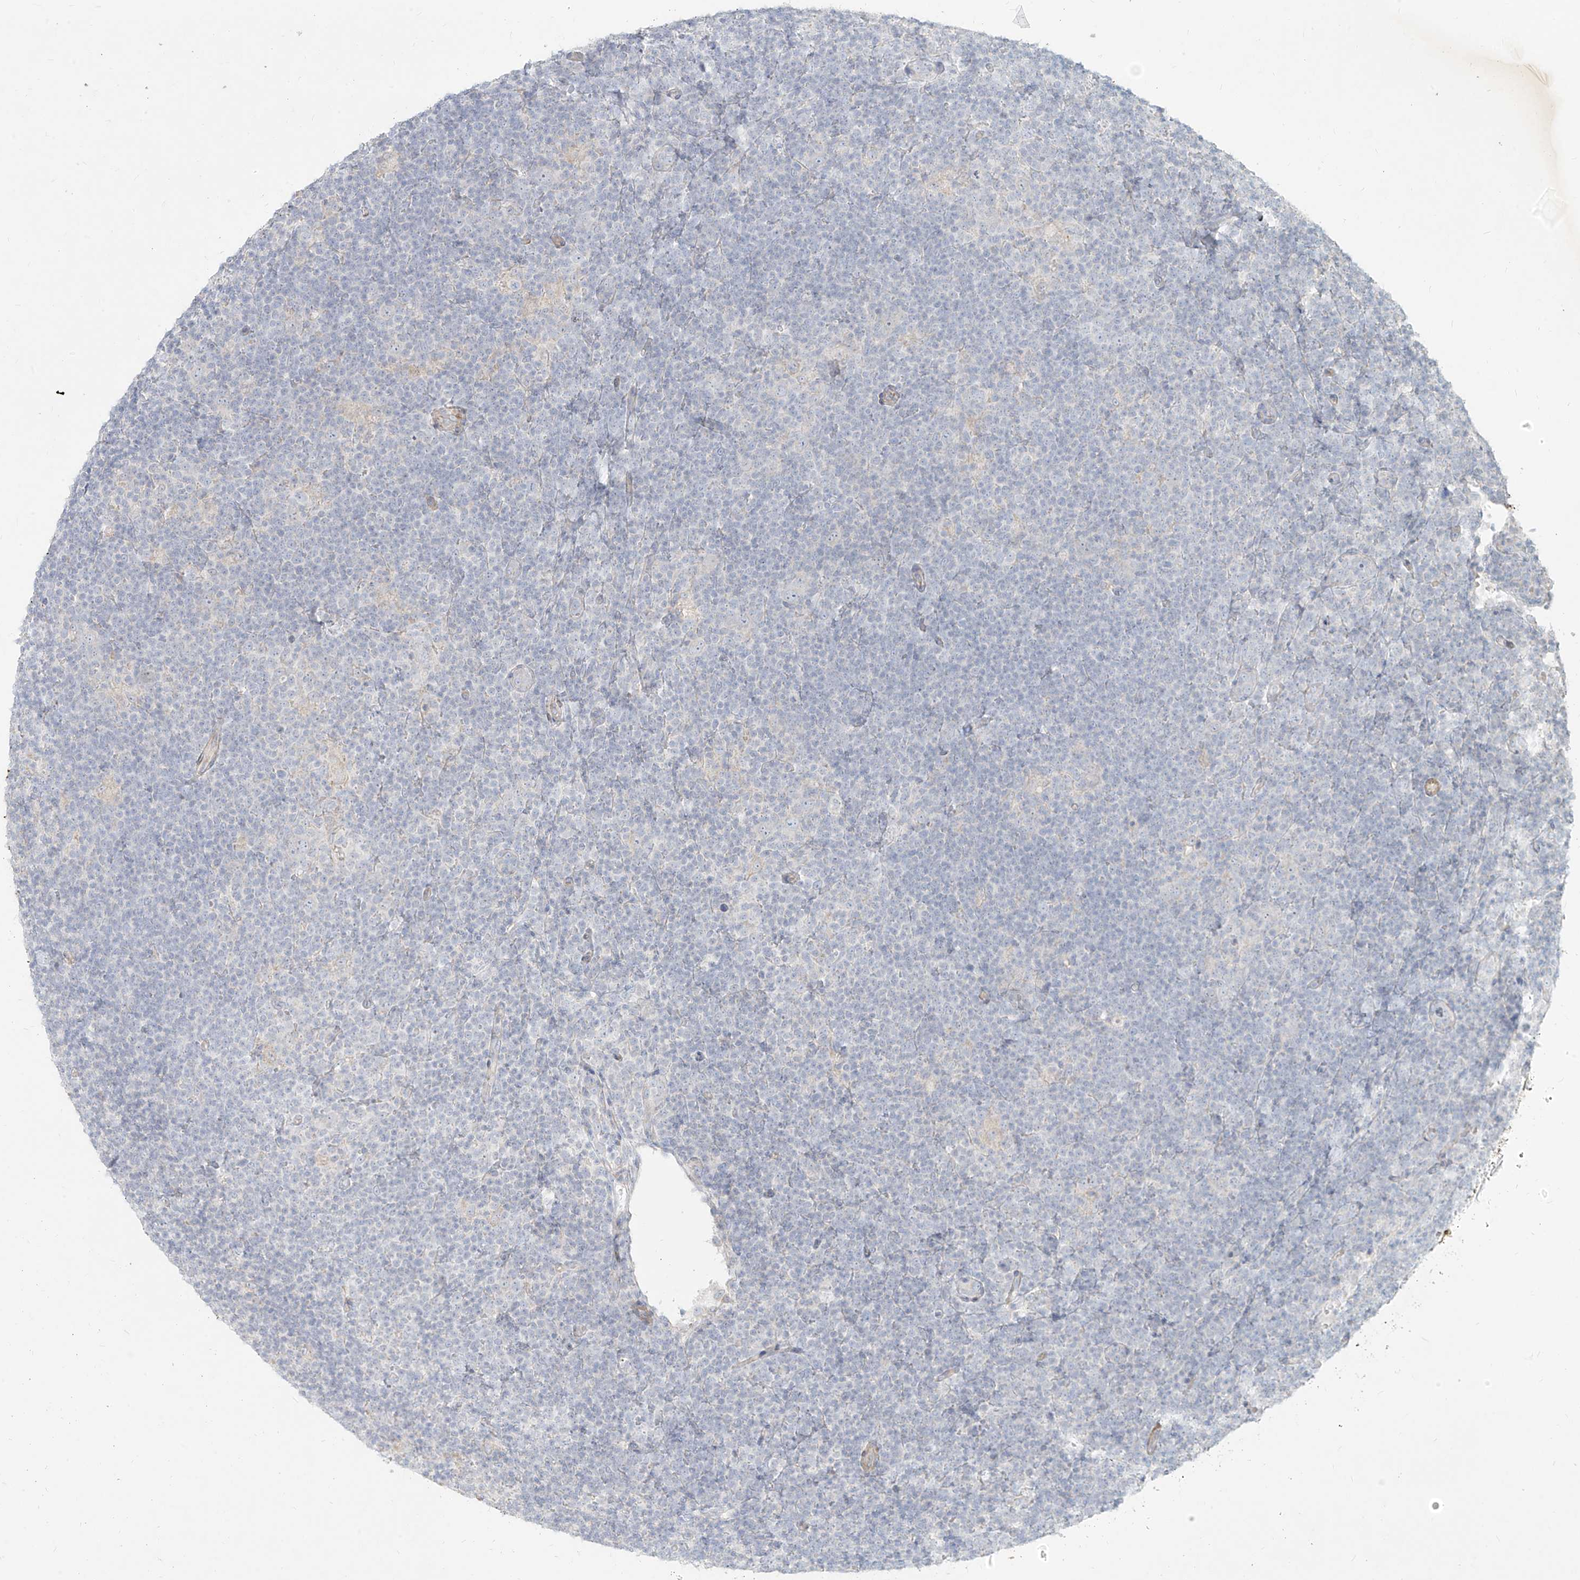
{"staining": {"intensity": "negative", "quantity": "none", "location": "none"}, "tissue": "lymphoma", "cell_type": "Tumor cells", "image_type": "cancer", "snomed": [{"axis": "morphology", "description": "Hodgkin's disease, NOS"}, {"axis": "topography", "description": "Lymph node"}], "caption": "A photomicrograph of Hodgkin's disease stained for a protein shows no brown staining in tumor cells. (DAB (3,3'-diaminobenzidine) immunohistochemistry visualized using brightfield microscopy, high magnification).", "gene": "ITPKB", "patient": {"sex": "female", "age": 57}}